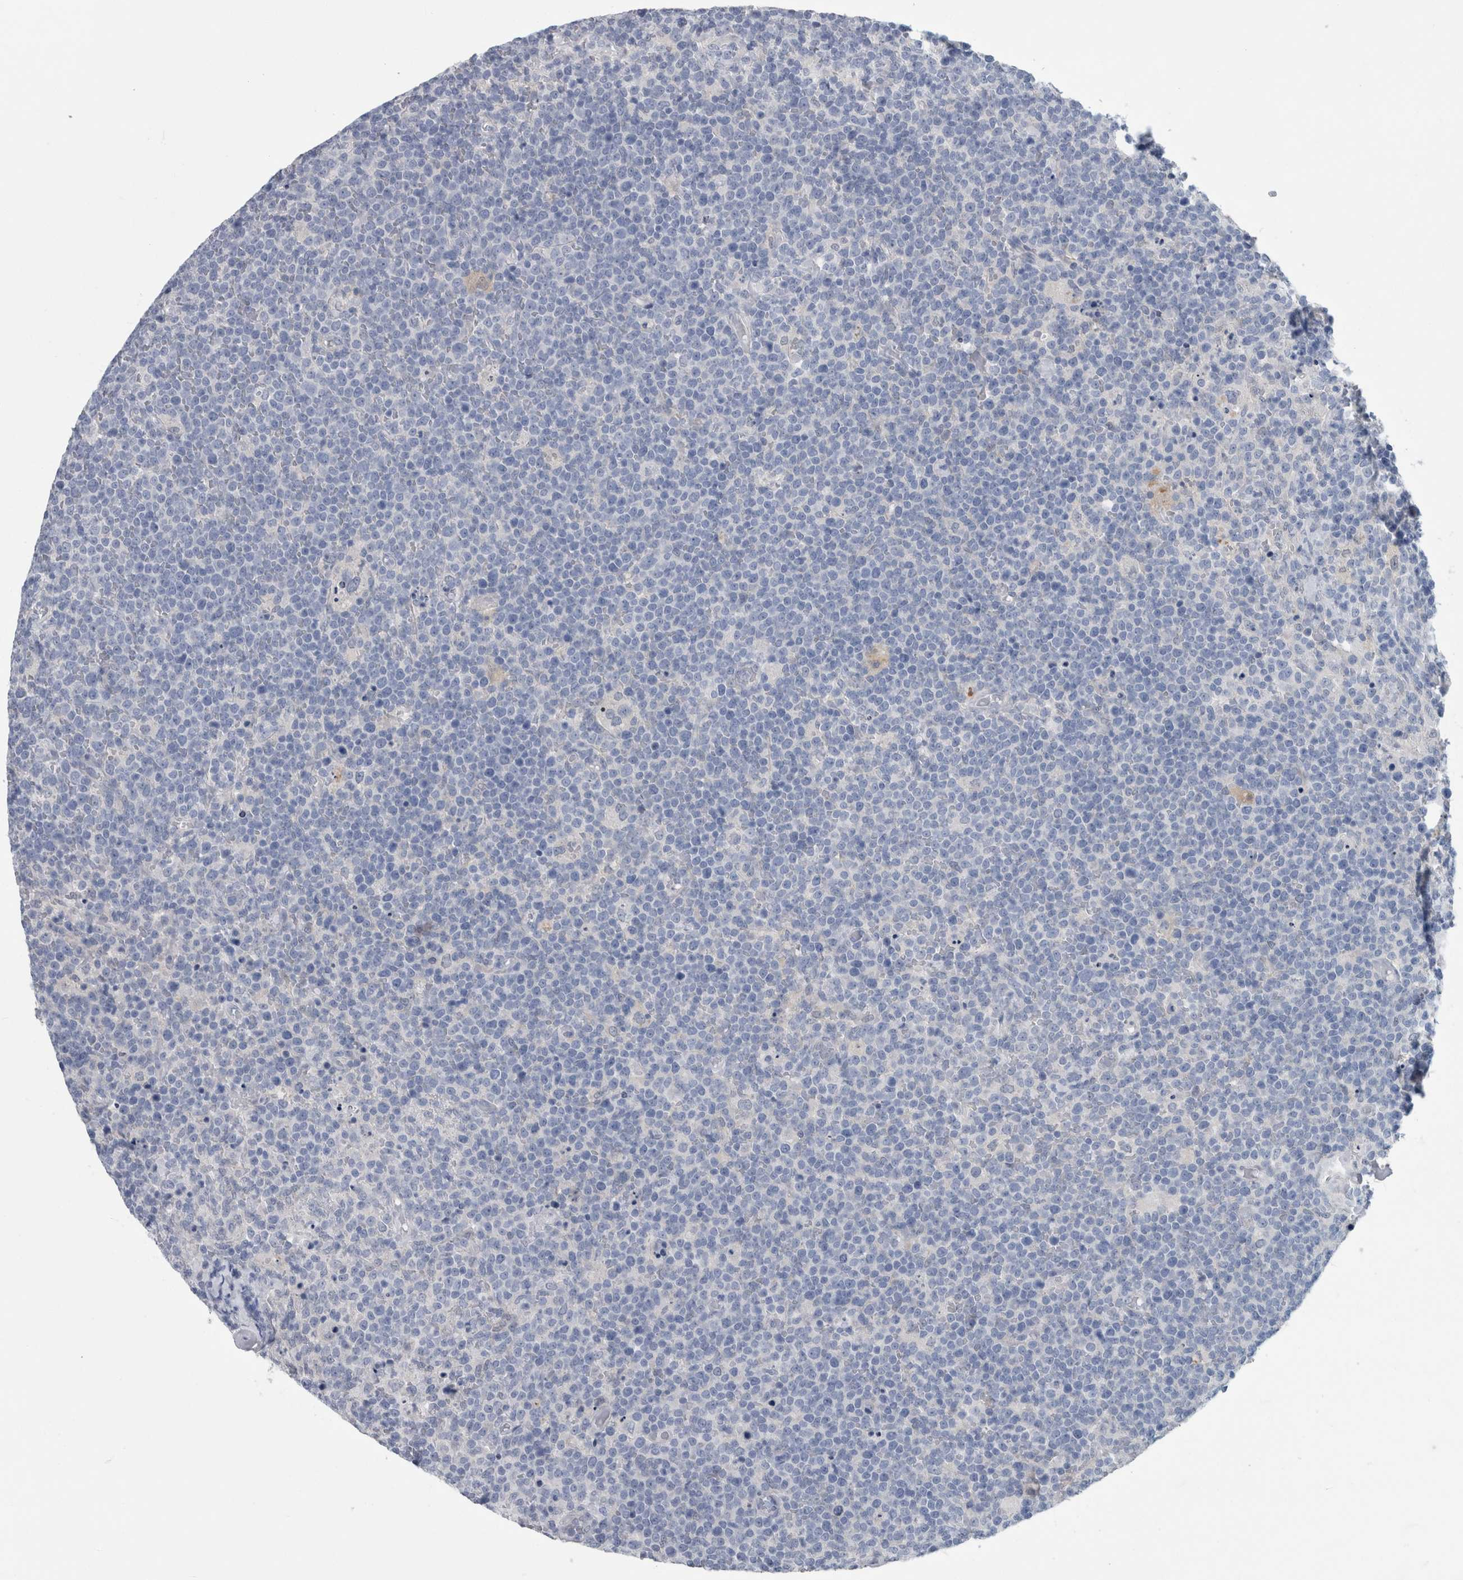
{"staining": {"intensity": "negative", "quantity": "none", "location": "none"}, "tissue": "lymphoma", "cell_type": "Tumor cells", "image_type": "cancer", "snomed": [{"axis": "morphology", "description": "Malignant lymphoma, non-Hodgkin's type, High grade"}, {"axis": "topography", "description": "Lymph node"}], "caption": "High magnification brightfield microscopy of malignant lymphoma, non-Hodgkin's type (high-grade) stained with DAB (3,3'-diaminobenzidine) (brown) and counterstained with hematoxylin (blue): tumor cells show no significant staining.", "gene": "FAM83H", "patient": {"sex": "male", "age": 61}}